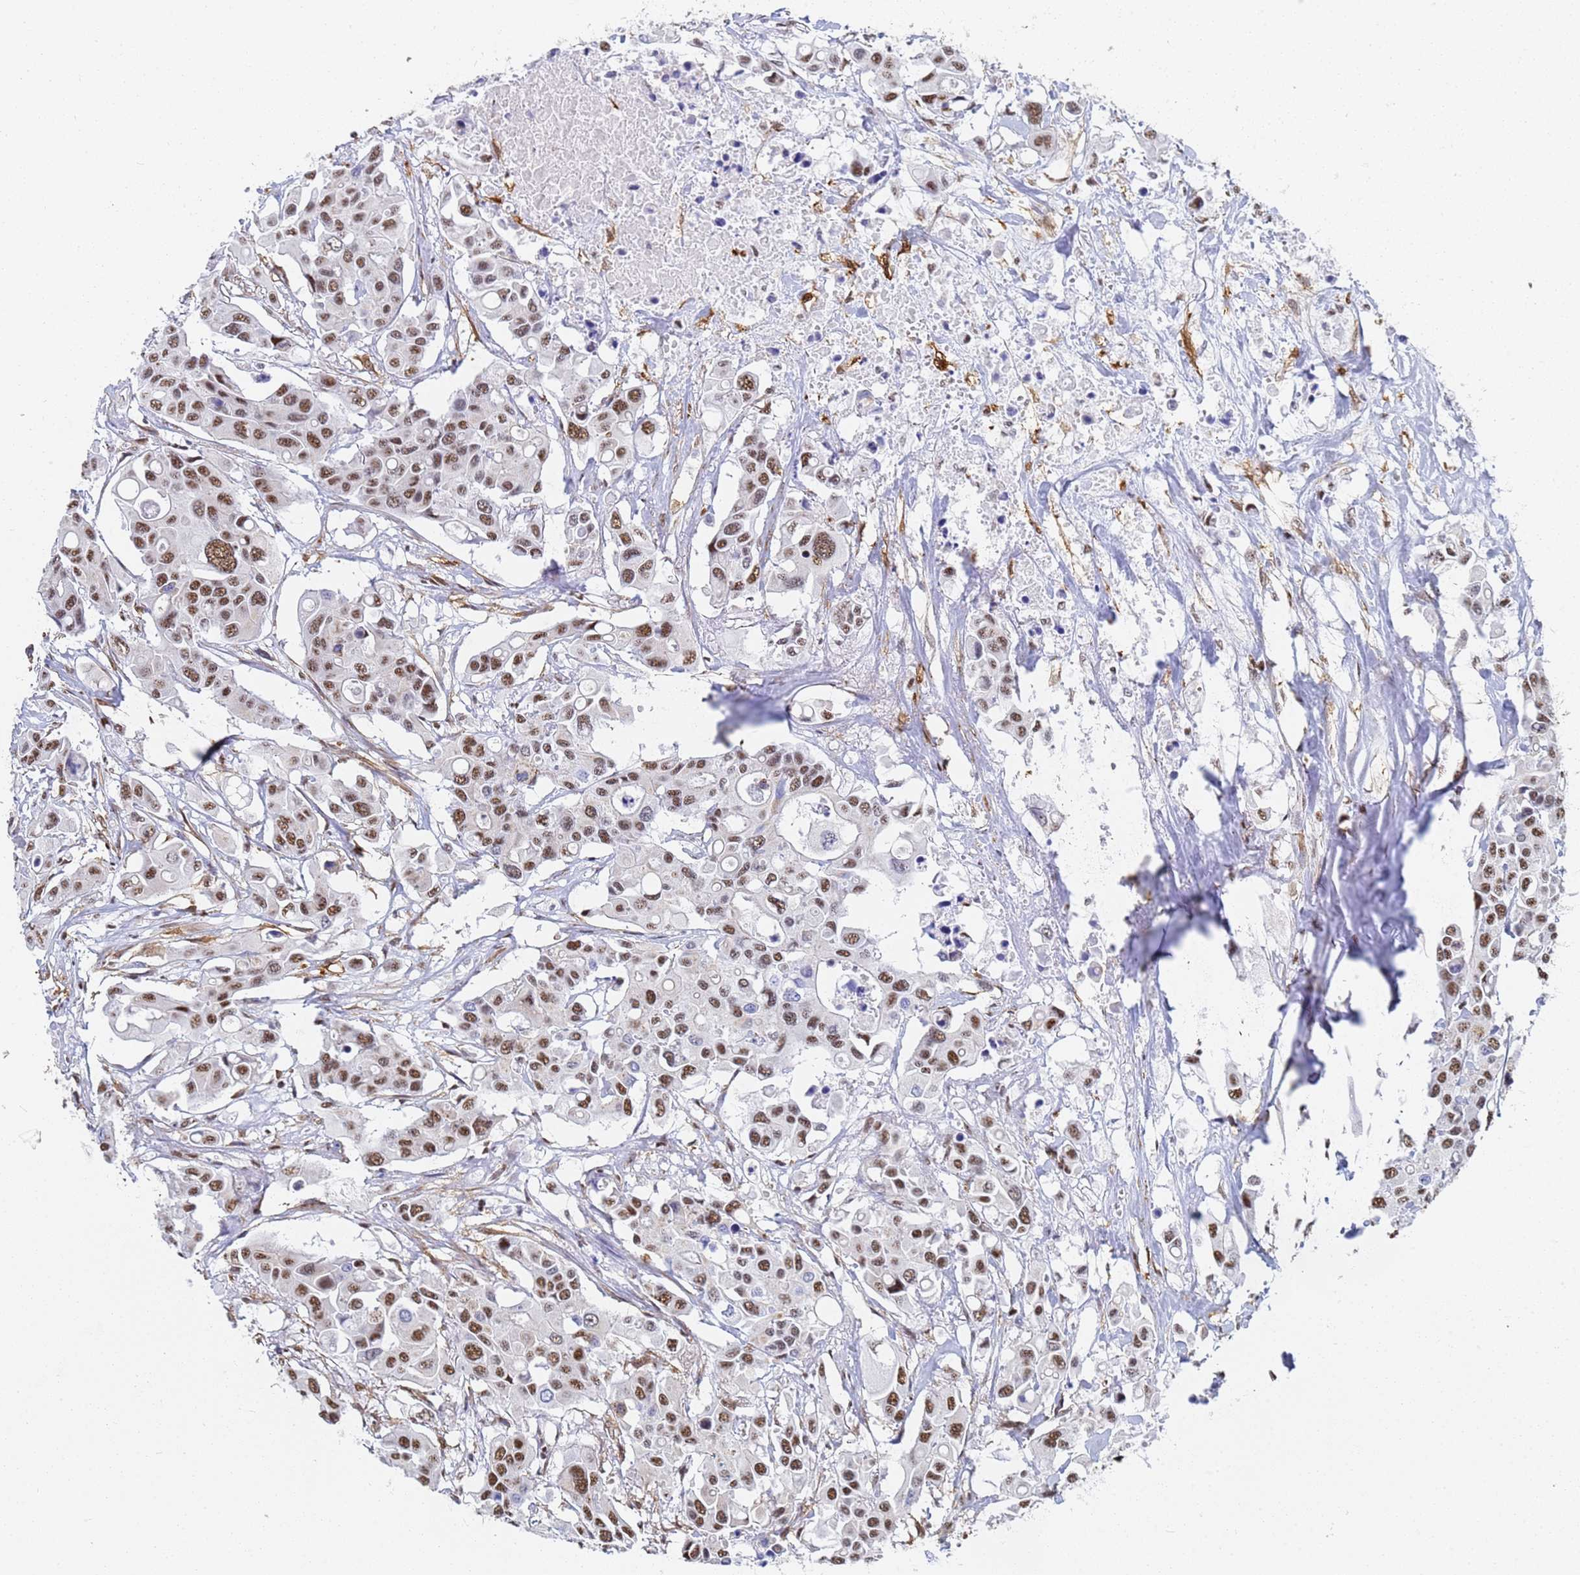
{"staining": {"intensity": "moderate", "quantity": ">75%", "location": "nuclear"}, "tissue": "colorectal cancer", "cell_type": "Tumor cells", "image_type": "cancer", "snomed": [{"axis": "morphology", "description": "Adenocarcinoma, NOS"}, {"axis": "topography", "description": "Colon"}], "caption": "Colorectal cancer stained with a brown dye displays moderate nuclear positive staining in approximately >75% of tumor cells.", "gene": "PRRT4", "patient": {"sex": "male", "age": 77}}